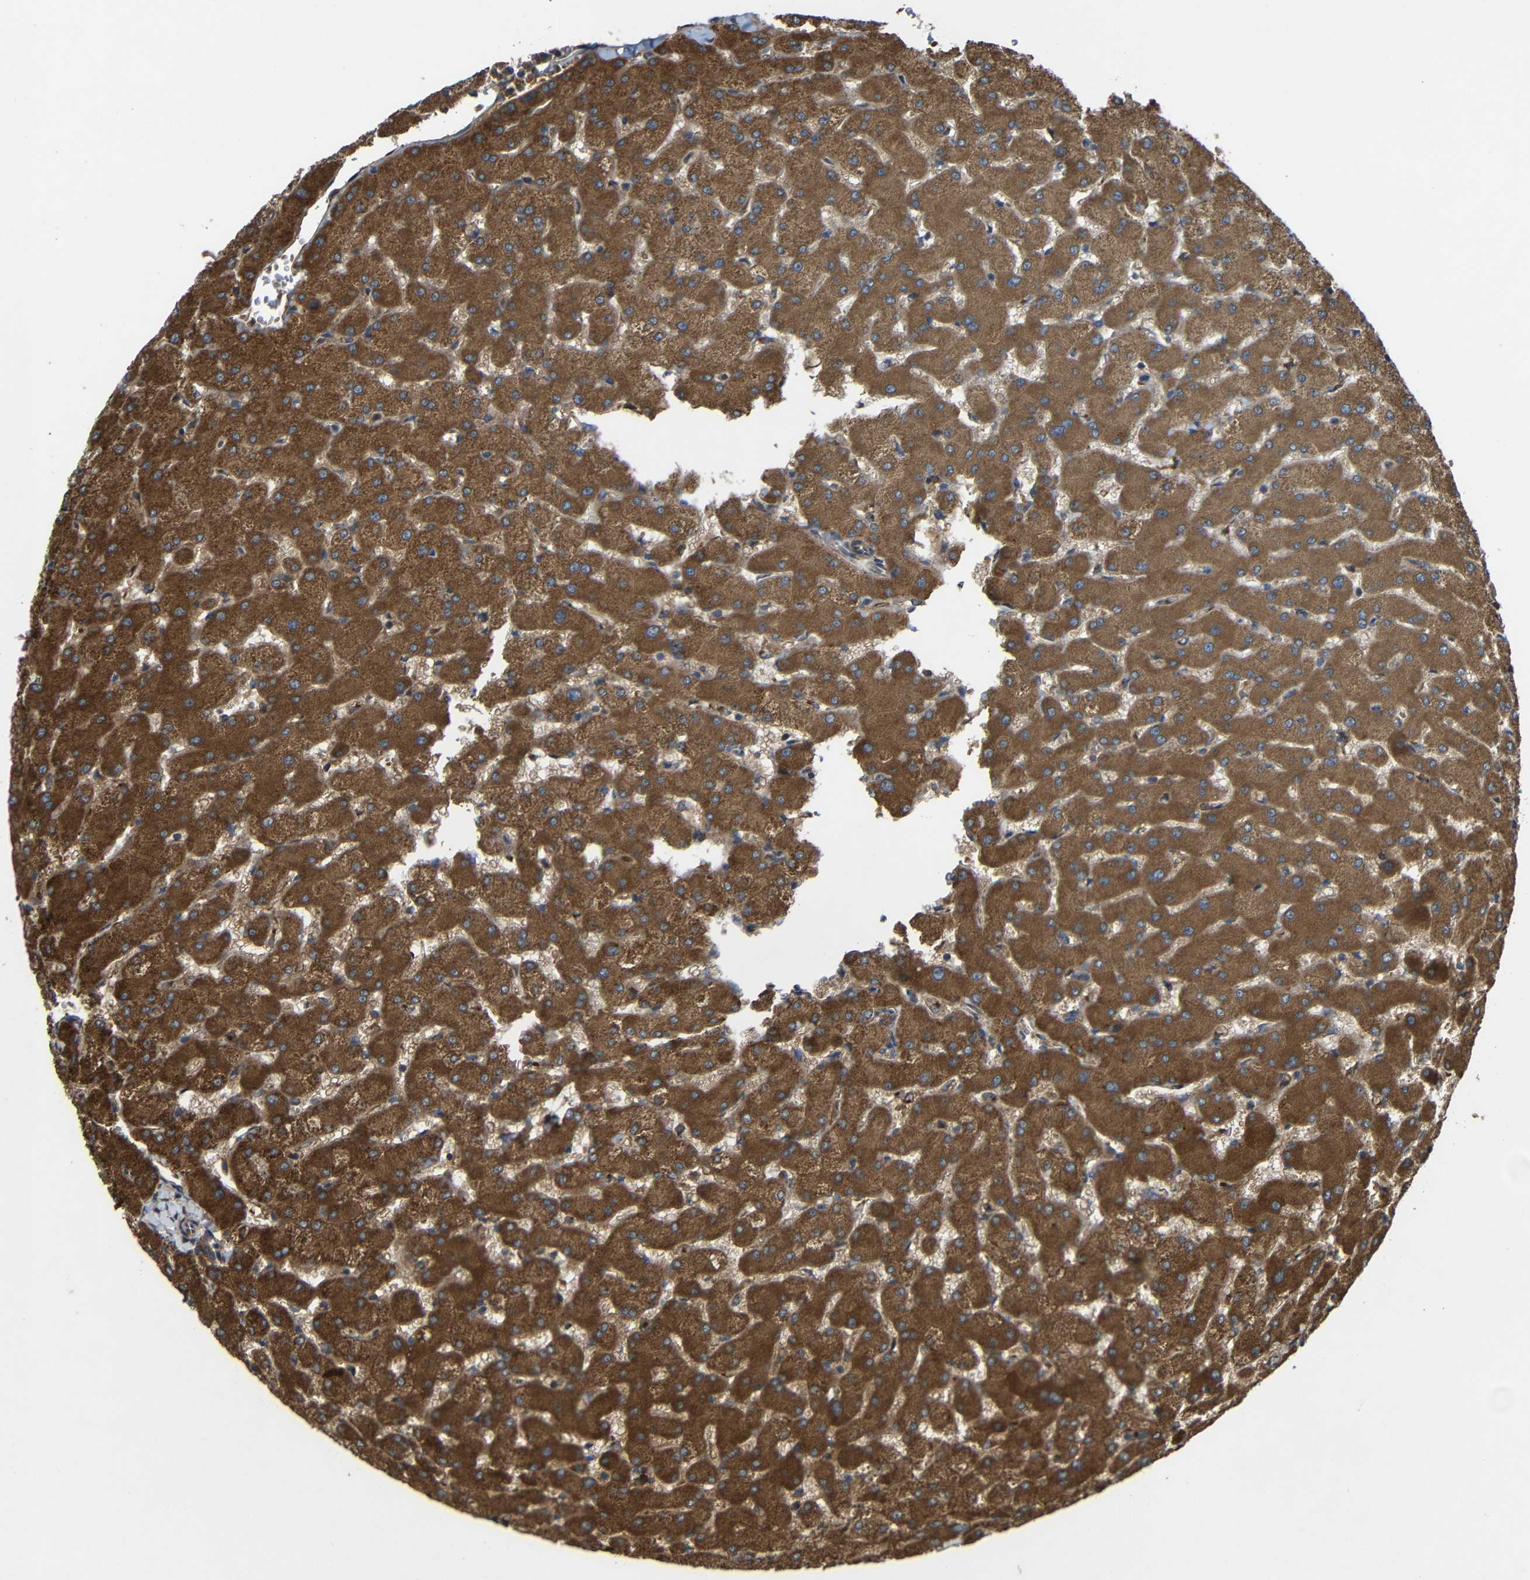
{"staining": {"intensity": "moderate", "quantity": ">75%", "location": "cytoplasmic/membranous"}, "tissue": "liver", "cell_type": "Cholangiocytes", "image_type": "normal", "snomed": [{"axis": "morphology", "description": "Normal tissue, NOS"}, {"axis": "topography", "description": "Liver"}], "caption": "Protein staining displays moderate cytoplasmic/membranous staining in about >75% of cholangiocytes in benign liver. The staining was performed using DAB (3,3'-diaminobenzidine), with brown indicating positive protein expression. Nuclei are stained blue with hematoxylin.", "gene": "C1GALT1", "patient": {"sex": "female", "age": 63}}